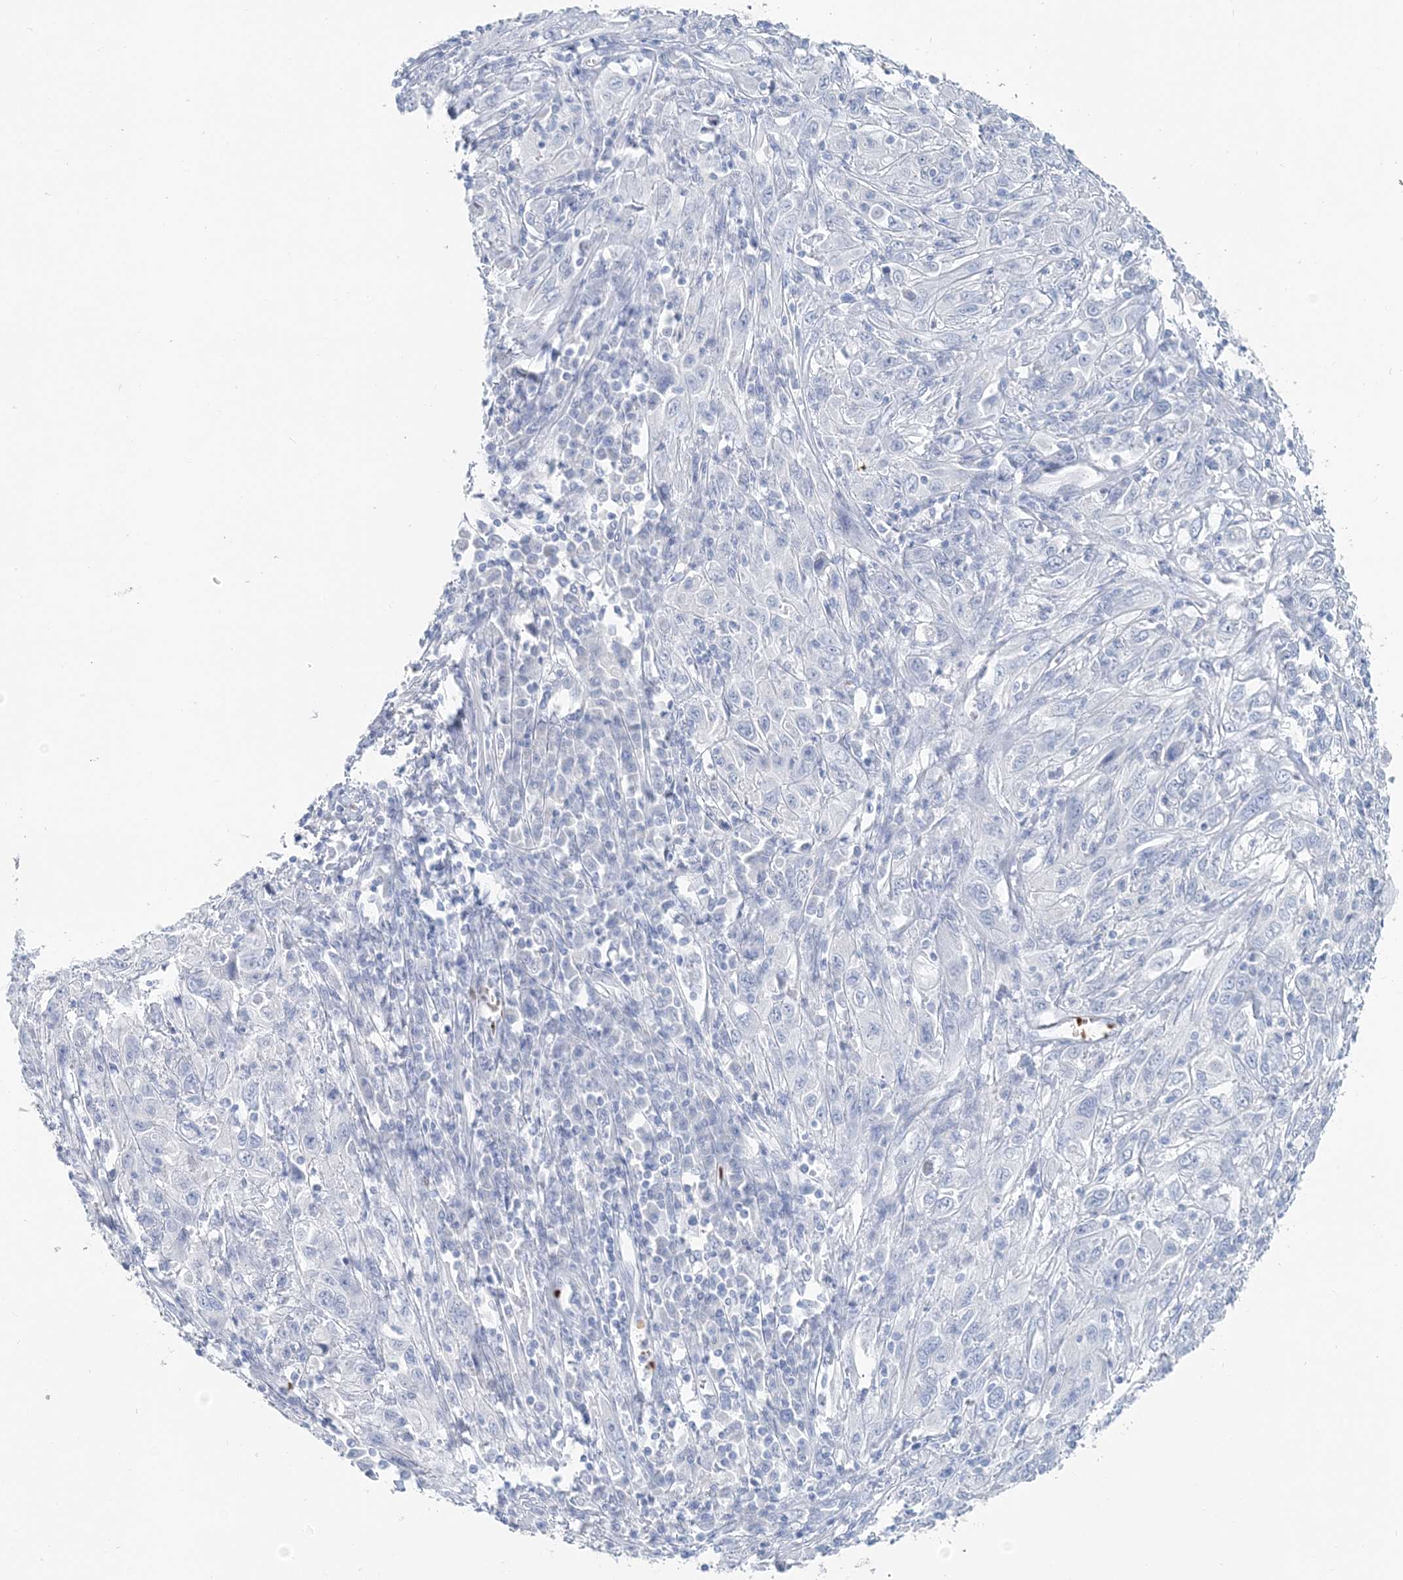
{"staining": {"intensity": "negative", "quantity": "none", "location": "none"}, "tissue": "cervical cancer", "cell_type": "Tumor cells", "image_type": "cancer", "snomed": [{"axis": "morphology", "description": "Squamous cell carcinoma, NOS"}, {"axis": "topography", "description": "Cervix"}], "caption": "Tumor cells are negative for brown protein staining in cervical squamous cell carcinoma.", "gene": "HBA2", "patient": {"sex": "female", "age": 46}}